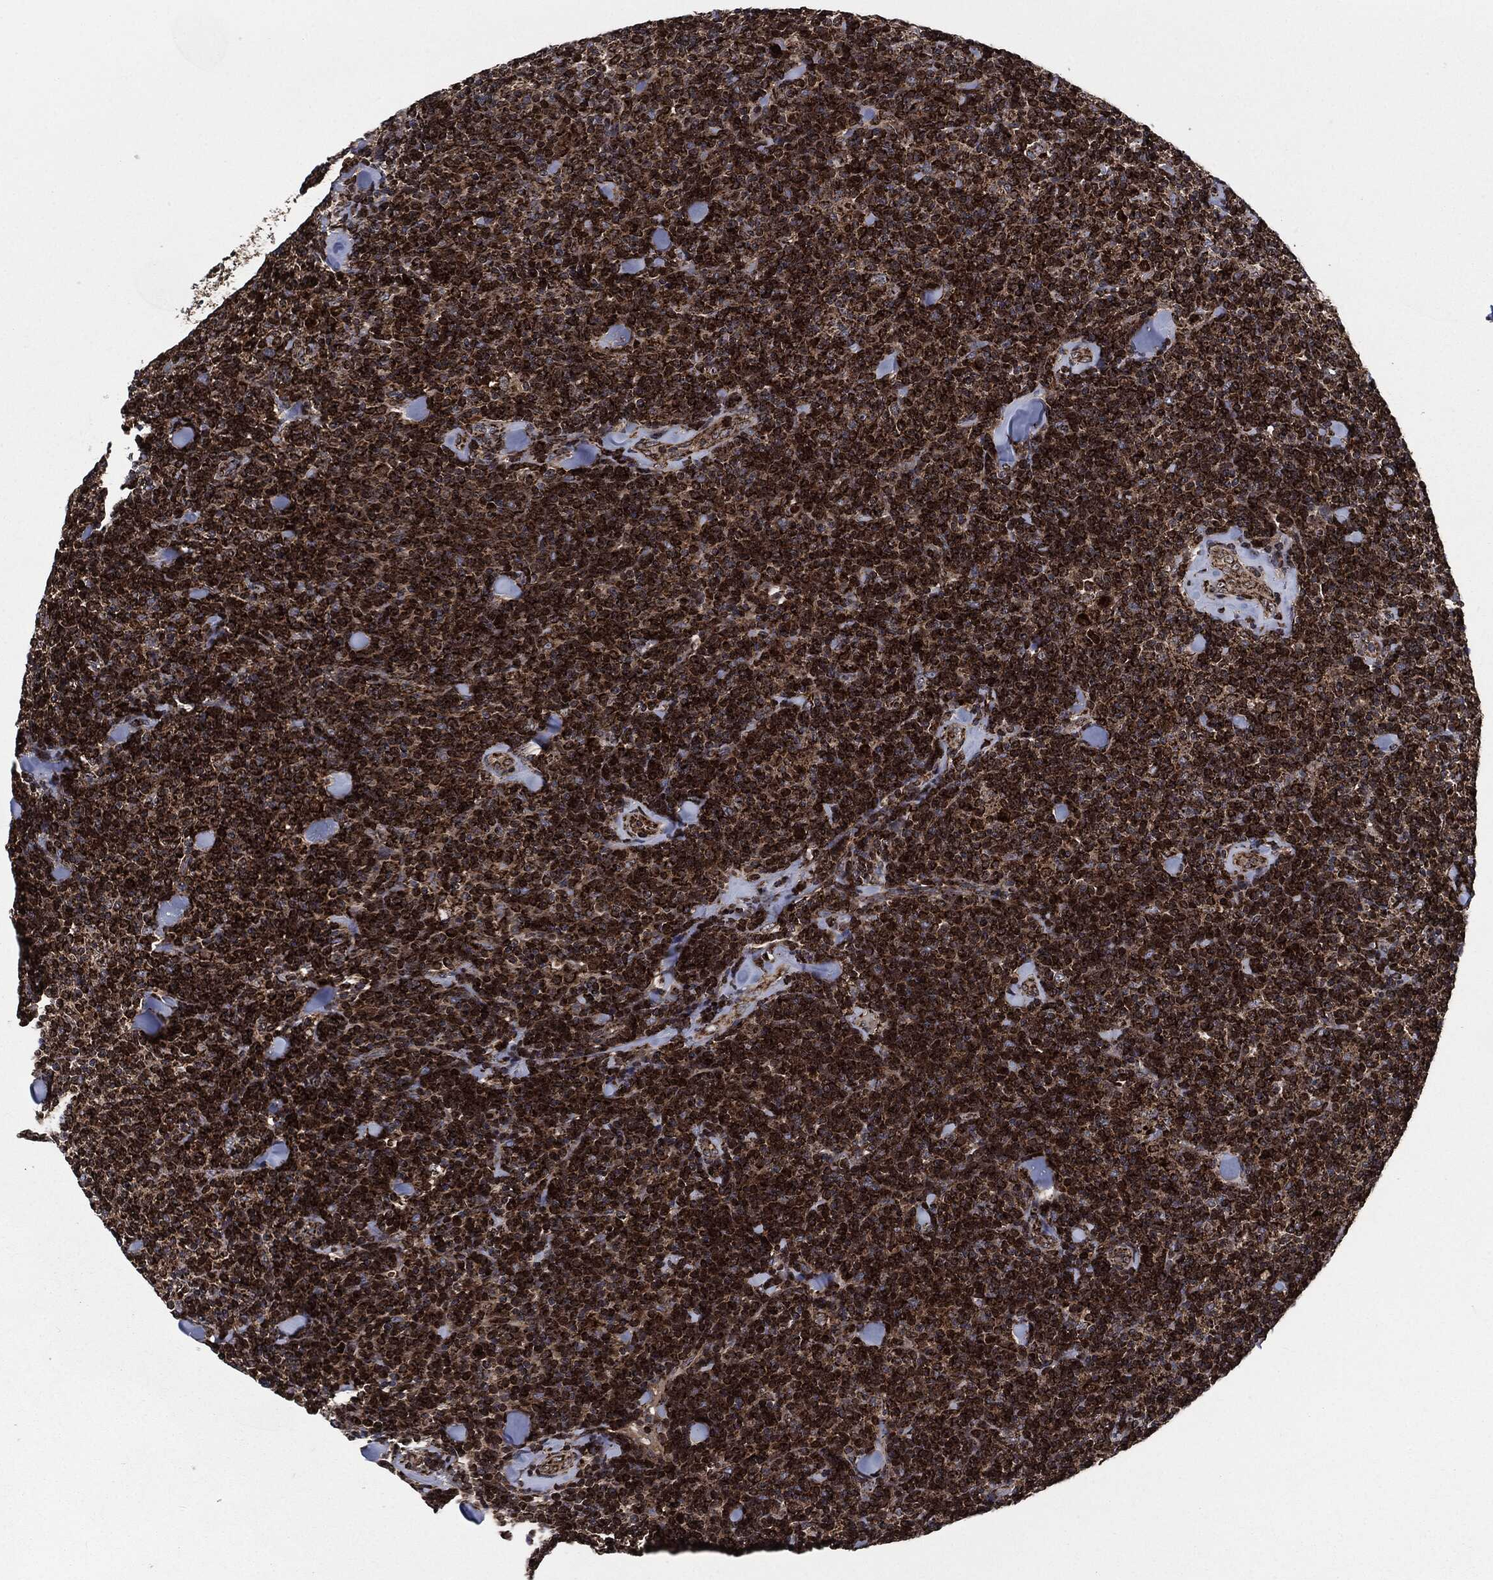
{"staining": {"intensity": "strong", "quantity": ">75%", "location": "cytoplasmic/membranous"}, "tissue": "lymphoma", "cell_type": "Tumor cells", "image_type": "cancer", "snomed": [{"axis": "morphology", "description": "Malignant lymphoma, non-Hodgkin's type, Low grade"}, {"axis": "topography", "description": "Lymph node"}], "caption": "Immunohistochemical staining of low-grade malignant lymphoma, non-Hodgkin's type displays high levels of strong cytoplasmic/membranous expression in about >75% of tumor cells.", "gene": "FH", "patient": {"sex": "female", "age": 56}}